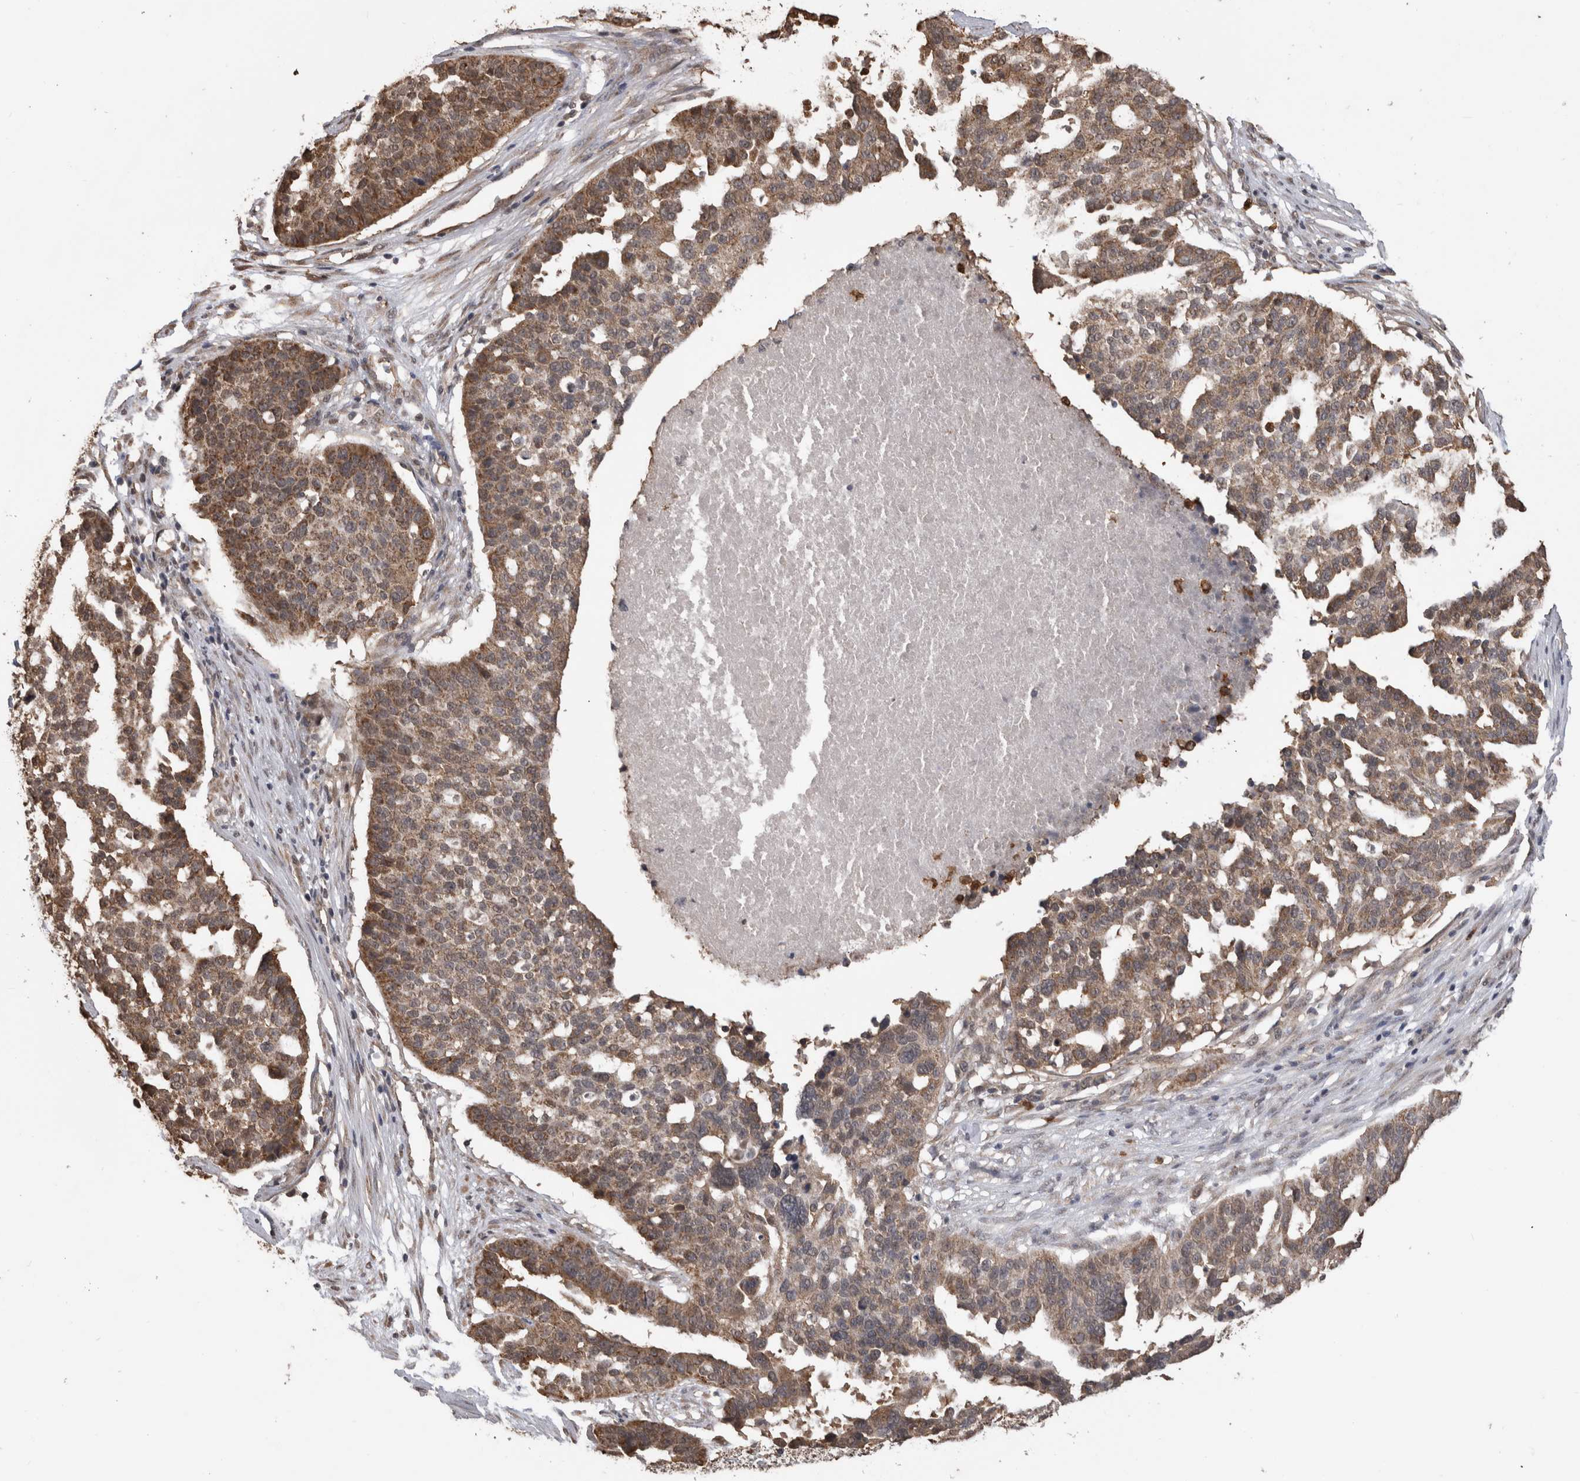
{"staining": {"intensity": "moderate", "quantity": ">75%", "location": "cytoplasmic/membranous"}, "tissue": "ovarian cancer", "cell_type": "Tumor cells", "image_type": "cancer", "snomed": [{"axis": "morphology", "description": "Cystadenocarcinoma, serous, NOS"}, {"axis": "topography", "description": "Ovary"}], "caption": "A histopathology image showing moderate cytoplasmic/membranous expression in approximately >75% of tumor cells in serous cystadenocarcinoma (ovarian), as visualized by brown immunohistochemical staining.", "gene": "PAK4", "patient": {"sex": "female", "age": 59}}